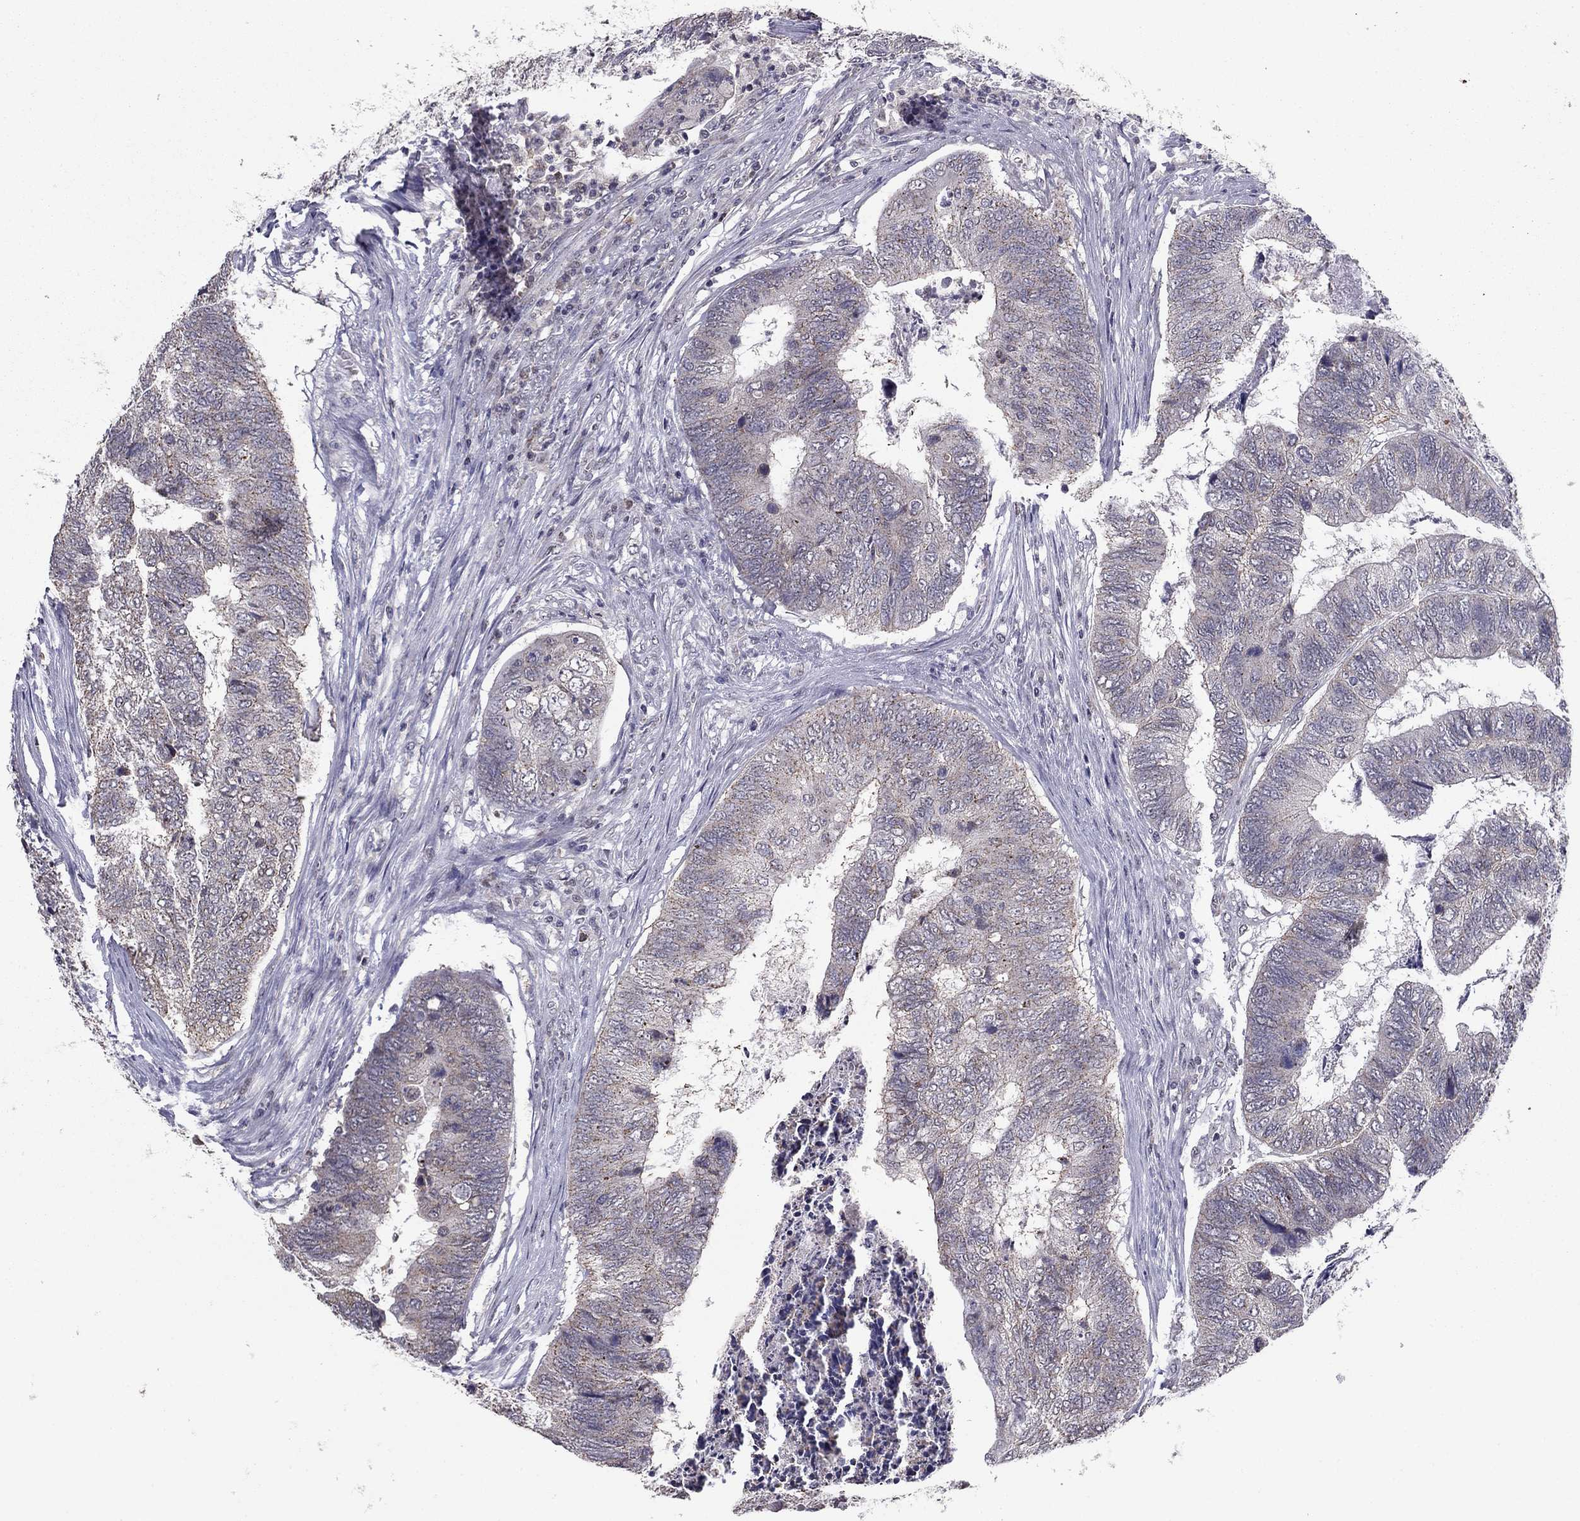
{"staining": {"intensity": "negative", "quantity": "none", "location": "none"}, "tissue": "colorectal cancer", "cell_type": "Tumor cells", "image_type": "cancer", "snomed": [{"axis": "morphology", "description": "Adenocarcinoma, NOS"}, {"axis": "topography", "description": "Colon"}], "caption": "Tumor cells are negative for protein expression in human colorectal cancer (adenocarcinoma).", "gene": "HCN1", "patient": {"sex": "female", "age": 67}}